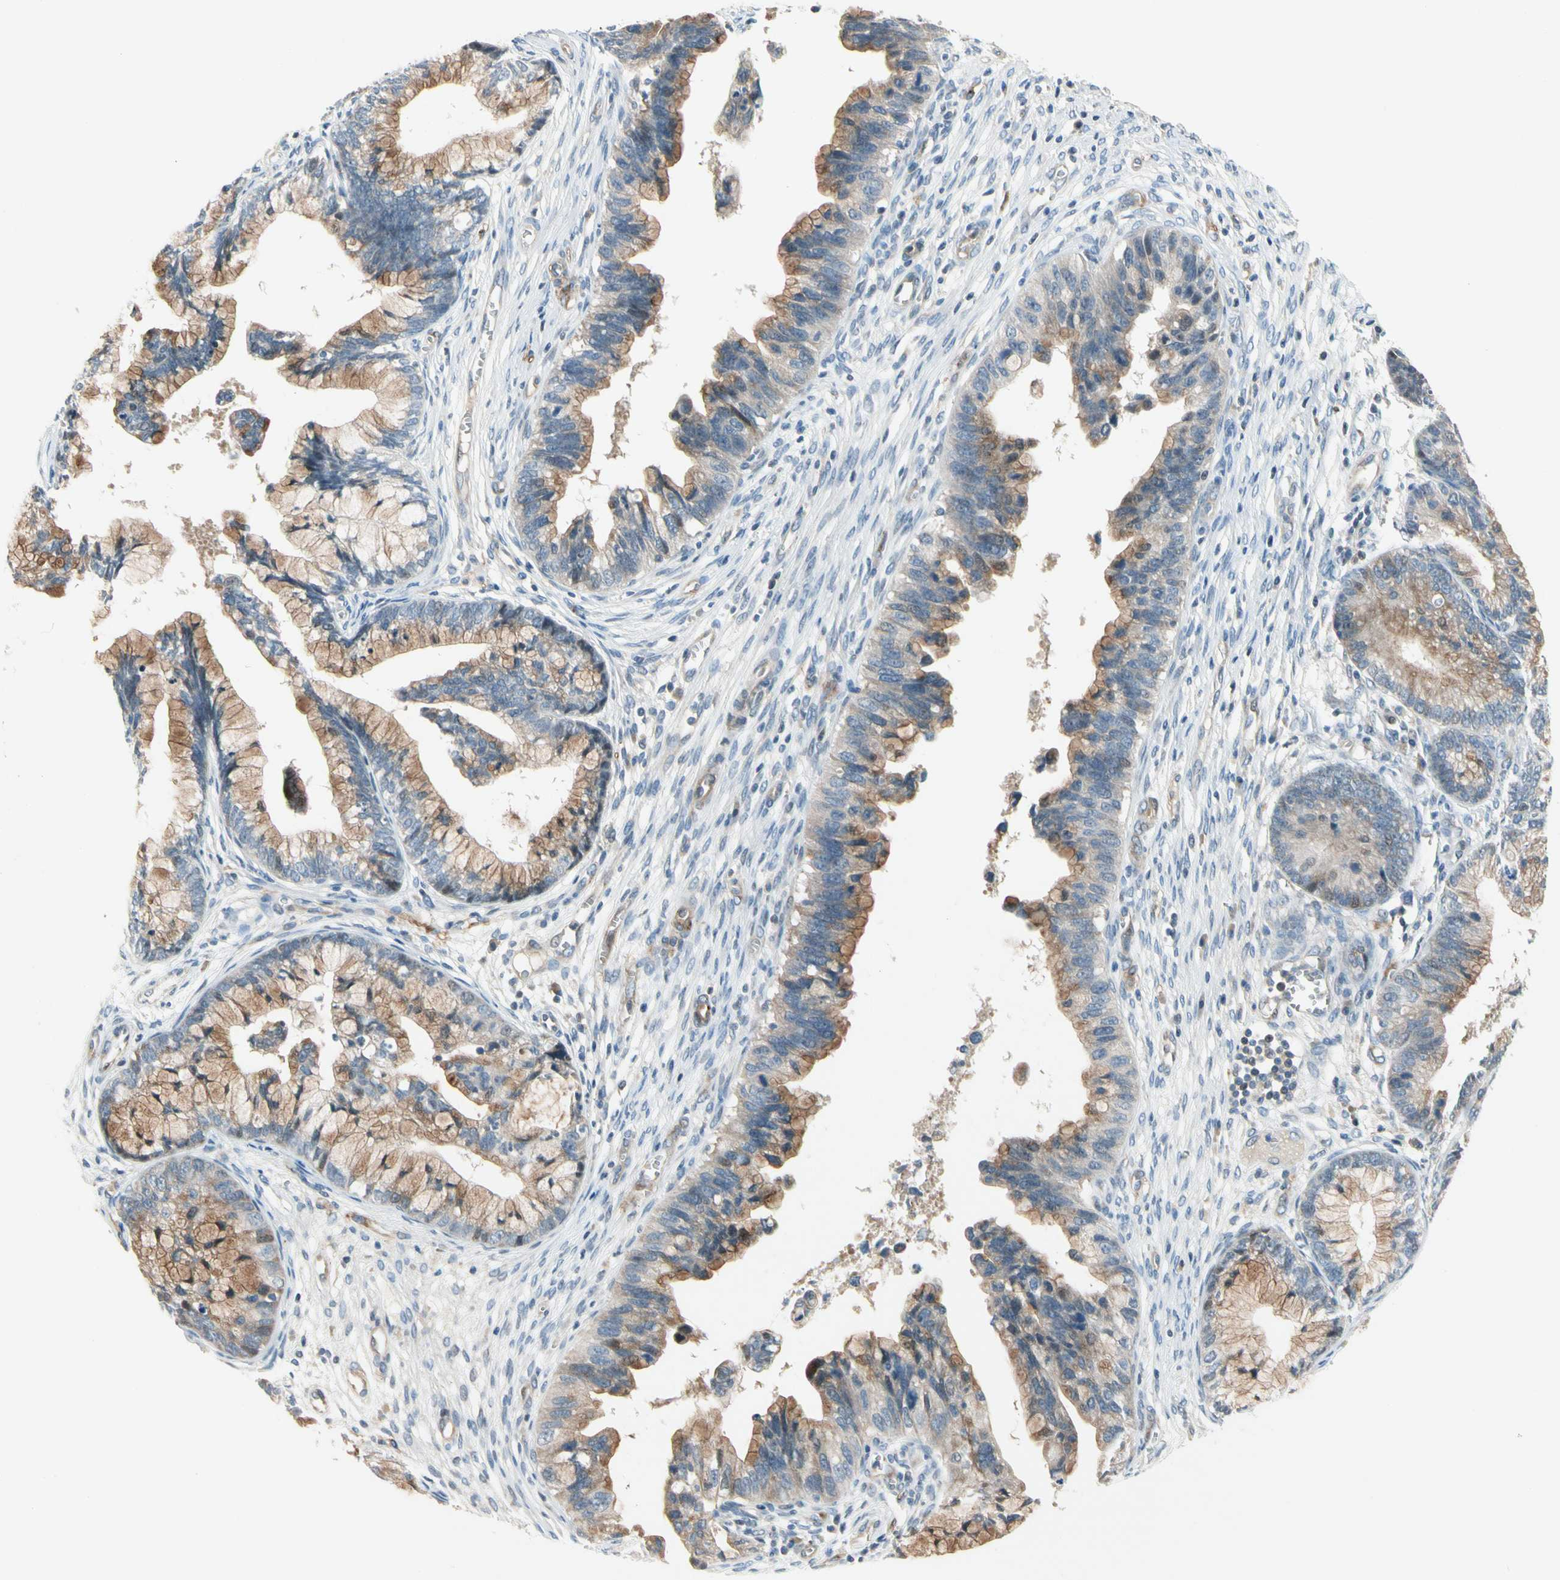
{"staining": {"intensity": "moderate", "quantity": ">75%", "location": "cytoplasmic/membranous"}, "tissue": "cervical cancer", "cell_type": "Tumor cells", "image_type": "cancer", "snomed": [{"axis": "morphology", "description": "Adenocarcinoma, NOS"}, {"axis": "topography", "description": "Cervix"}], "caption": "Moderate cytoplasmic/membranous expression for a protein is present in approximately >75% of tumor cells of cervical cancer (adenocarcinoma) using IHC.", "gene": "CFAP36", "patient": {"sex": "female", "age": 44}}